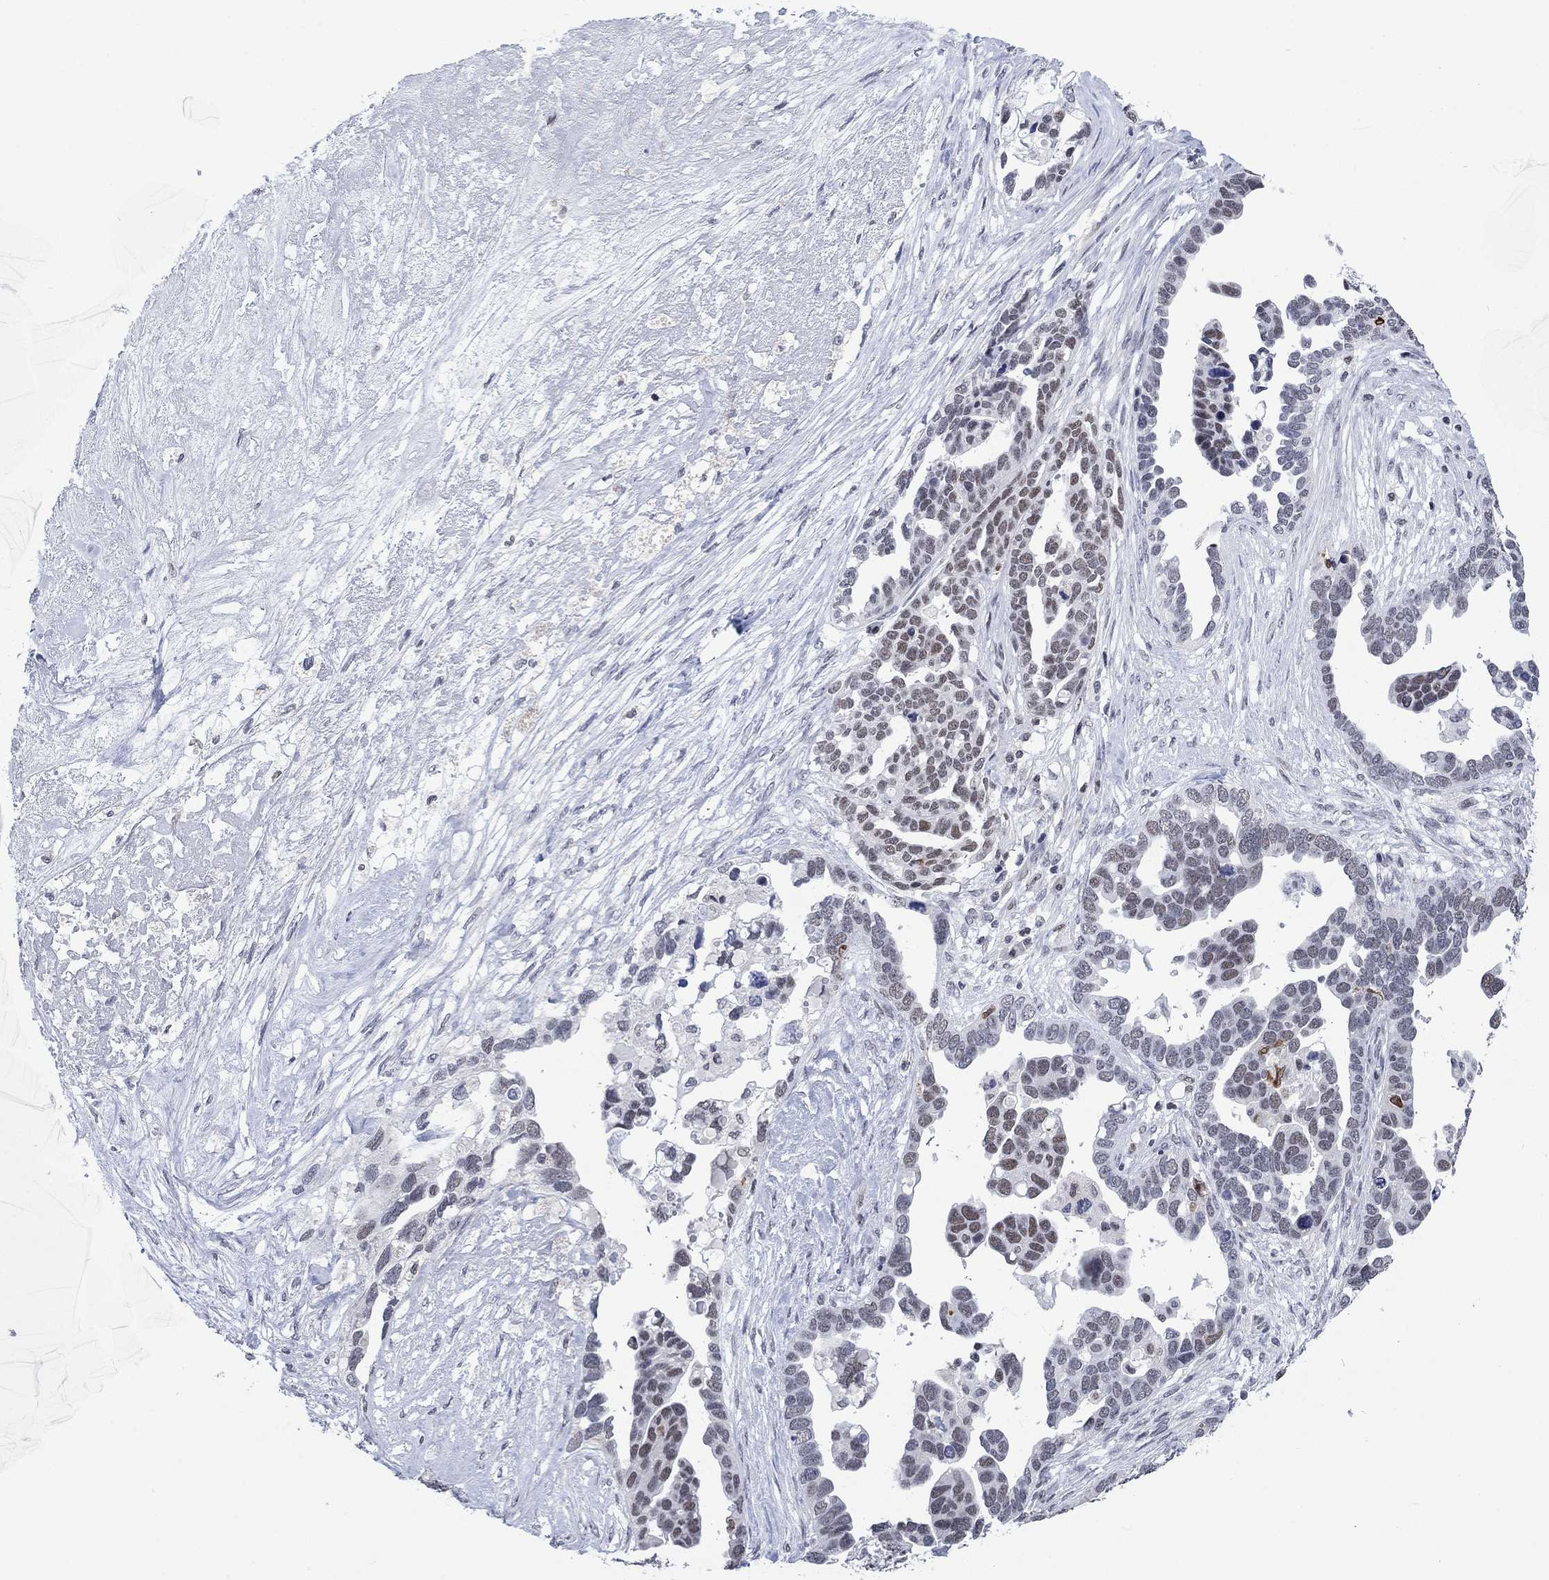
{"staining": {"intensity": "moderate", "quantity": "<25%", "location": "nuclear"}, "tissue": "ovarian cancer", "cell_type": "Tumor cells", "image_type": "cancer", "snomed": [{"axis": "morphology", "description": "Cystadenocarcinoma, serous, NOS"}, {"axis": "topography", "description": "Ovary"}], "caption": "Immunohistochemical staining of ovarian cancer shows low levels of moderate nuclear protein staining in approximately <25% of tumor cells.", "gene": "HCFC1", "patient": {"sex": "female", "age": 54}}